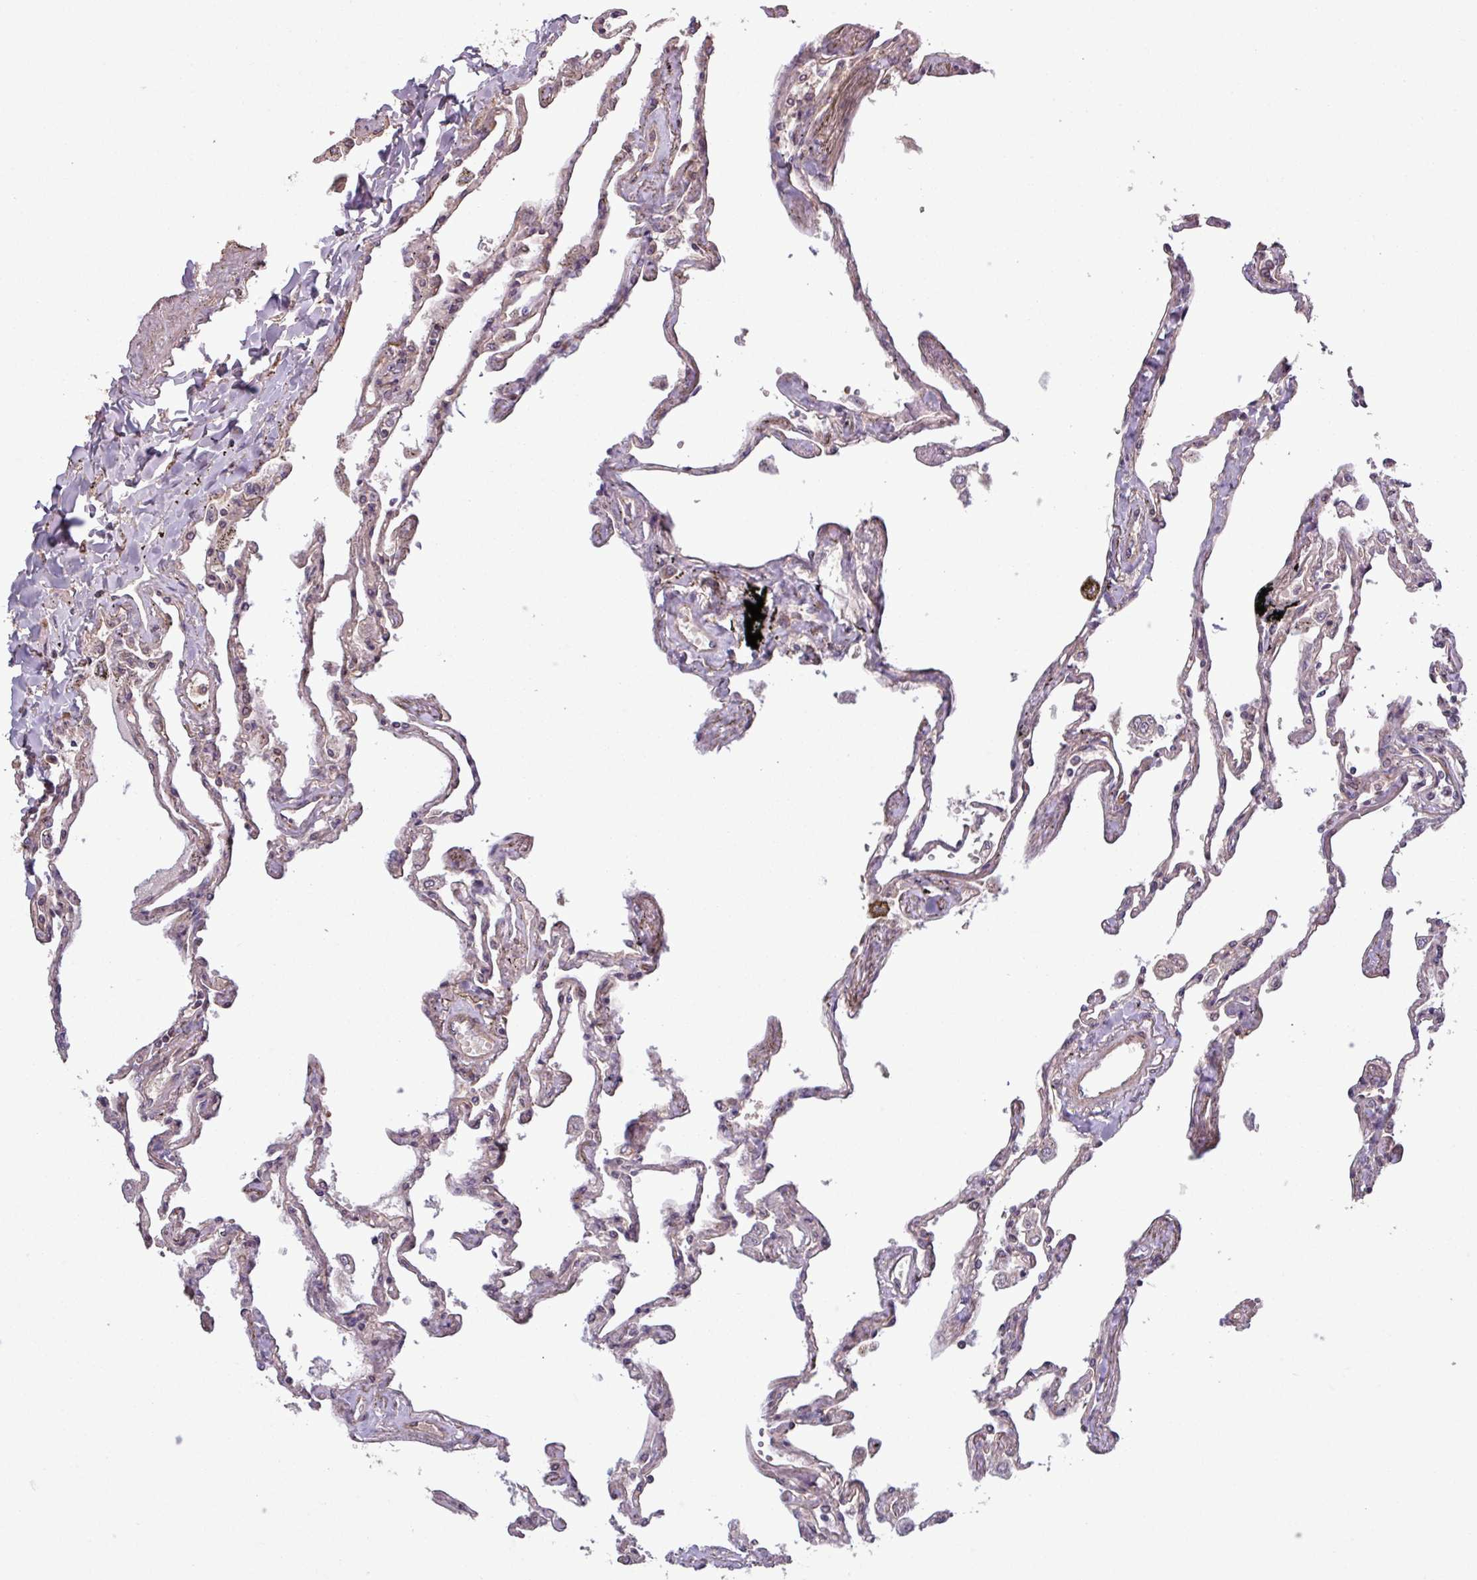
{"staining": {"intensity": "moderate", "quantity": "25%-75%", "location": "cytoplasmic/membranous"}, "tissue": "lung", "cell_type": "Alveolar cells", "image_type": "normal", "snomed": [{"axis": "morphology", "description": "Normal tissue, NOS"}, {"axis": "topography", "description": "Lung"}], "caption": "Immunohistochemistry (DAB) staining of unremarkable human lung displays moderate cytoplasmic/membranous protein staining in about 25%-75% of alveolar cells. The staining was performed using DAB, with brown indicating positive protein expression. Nuclei are stained blue with hematoxylin.", "gene": "TRABD2A", "patient": {"sex": "female", "age": 67}}